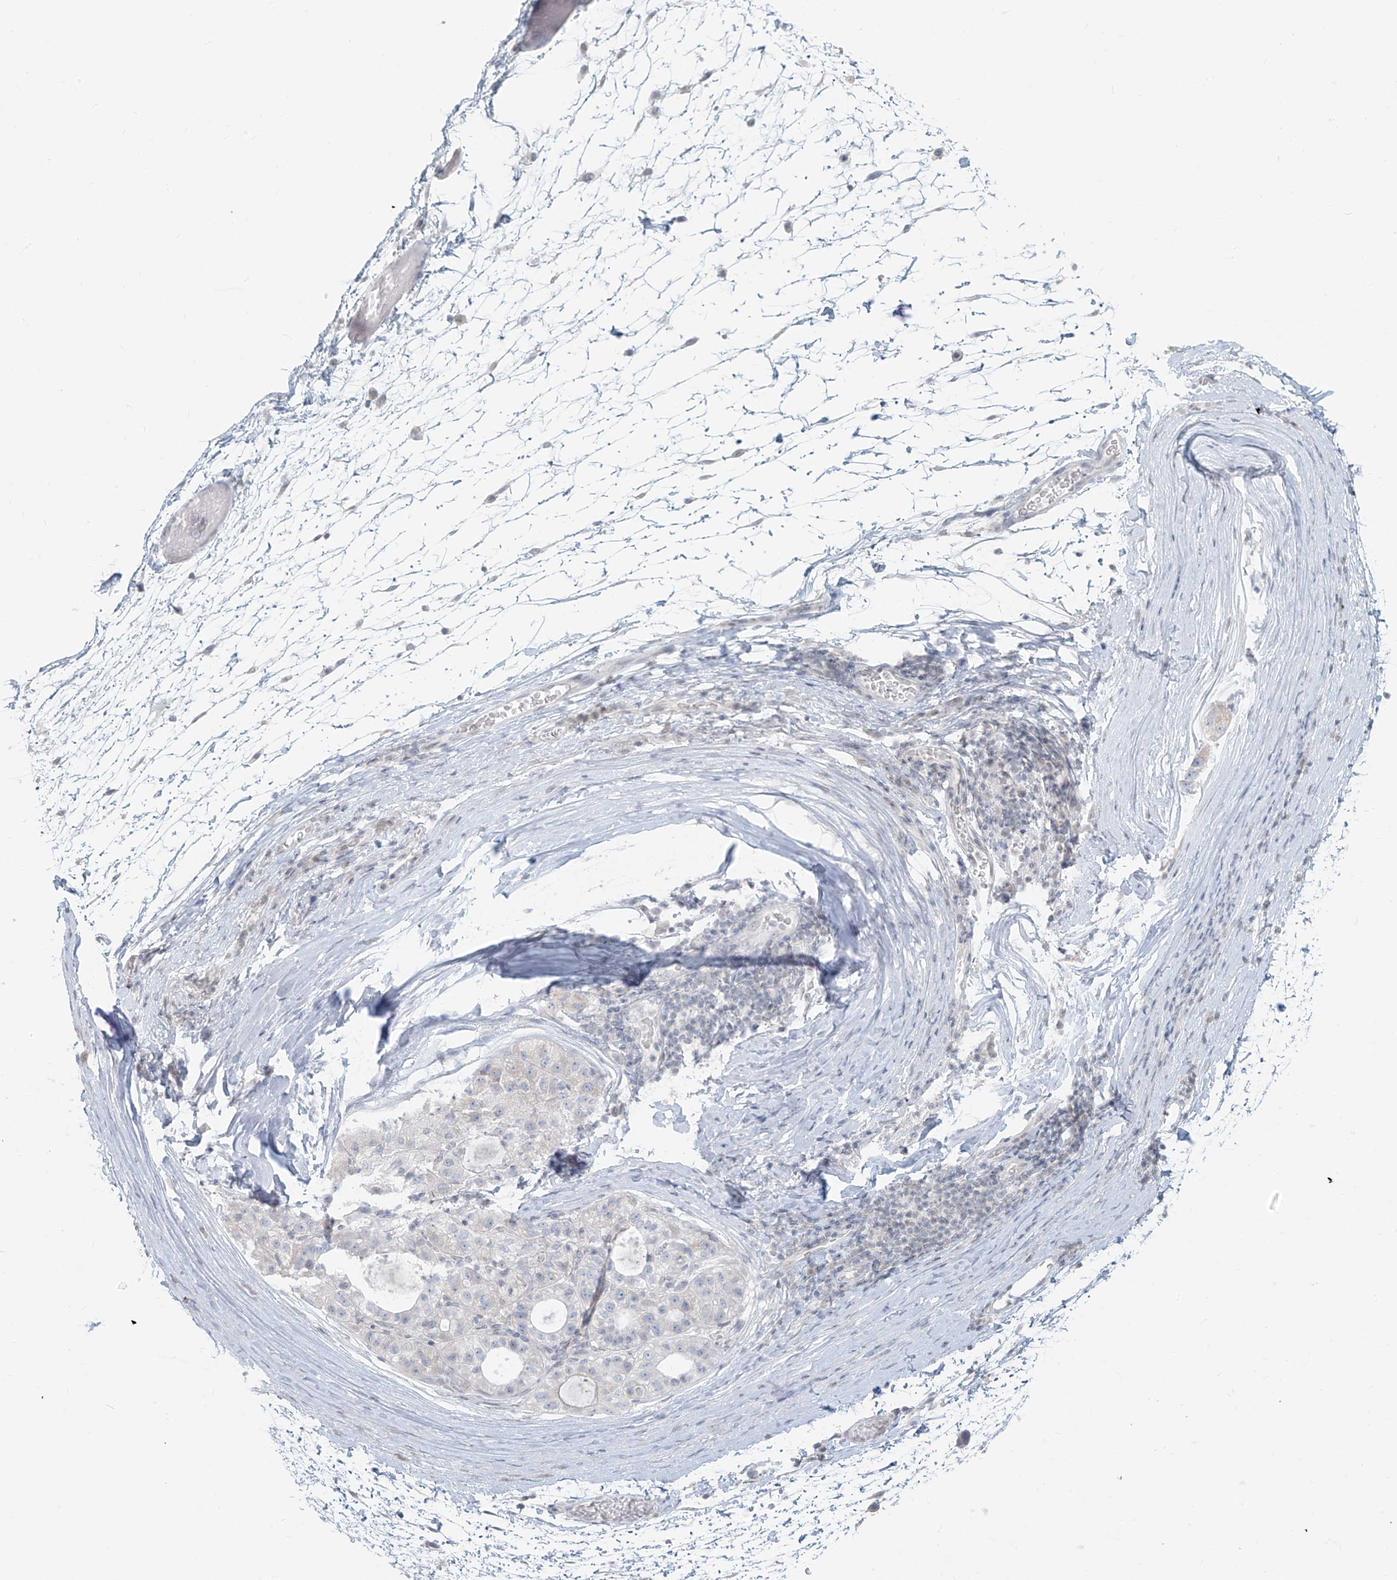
{"staining": {"intensity": "negative", "quantity": "none", "location": "none"}, "tissue": "liver cancer", "cell_type": "Tumor cells", "image_type": "cancer", "snomed": [{"axis": "morphology", "description": "Carcinoma, Hepatocellular, NOS"}, {"axis": "topography", "description": "Liver"}], "caption": "Tumor cells are negative for brown protein staining in hepatocellular carcinoma (liver). (Stains: DAB immunohistochemistry with hematoxylin counter stain, Microscopy: brightfield microscopy at high magnification).", "gene": "OSBPL7", "patient": {"sex": "male", "age": 80}}